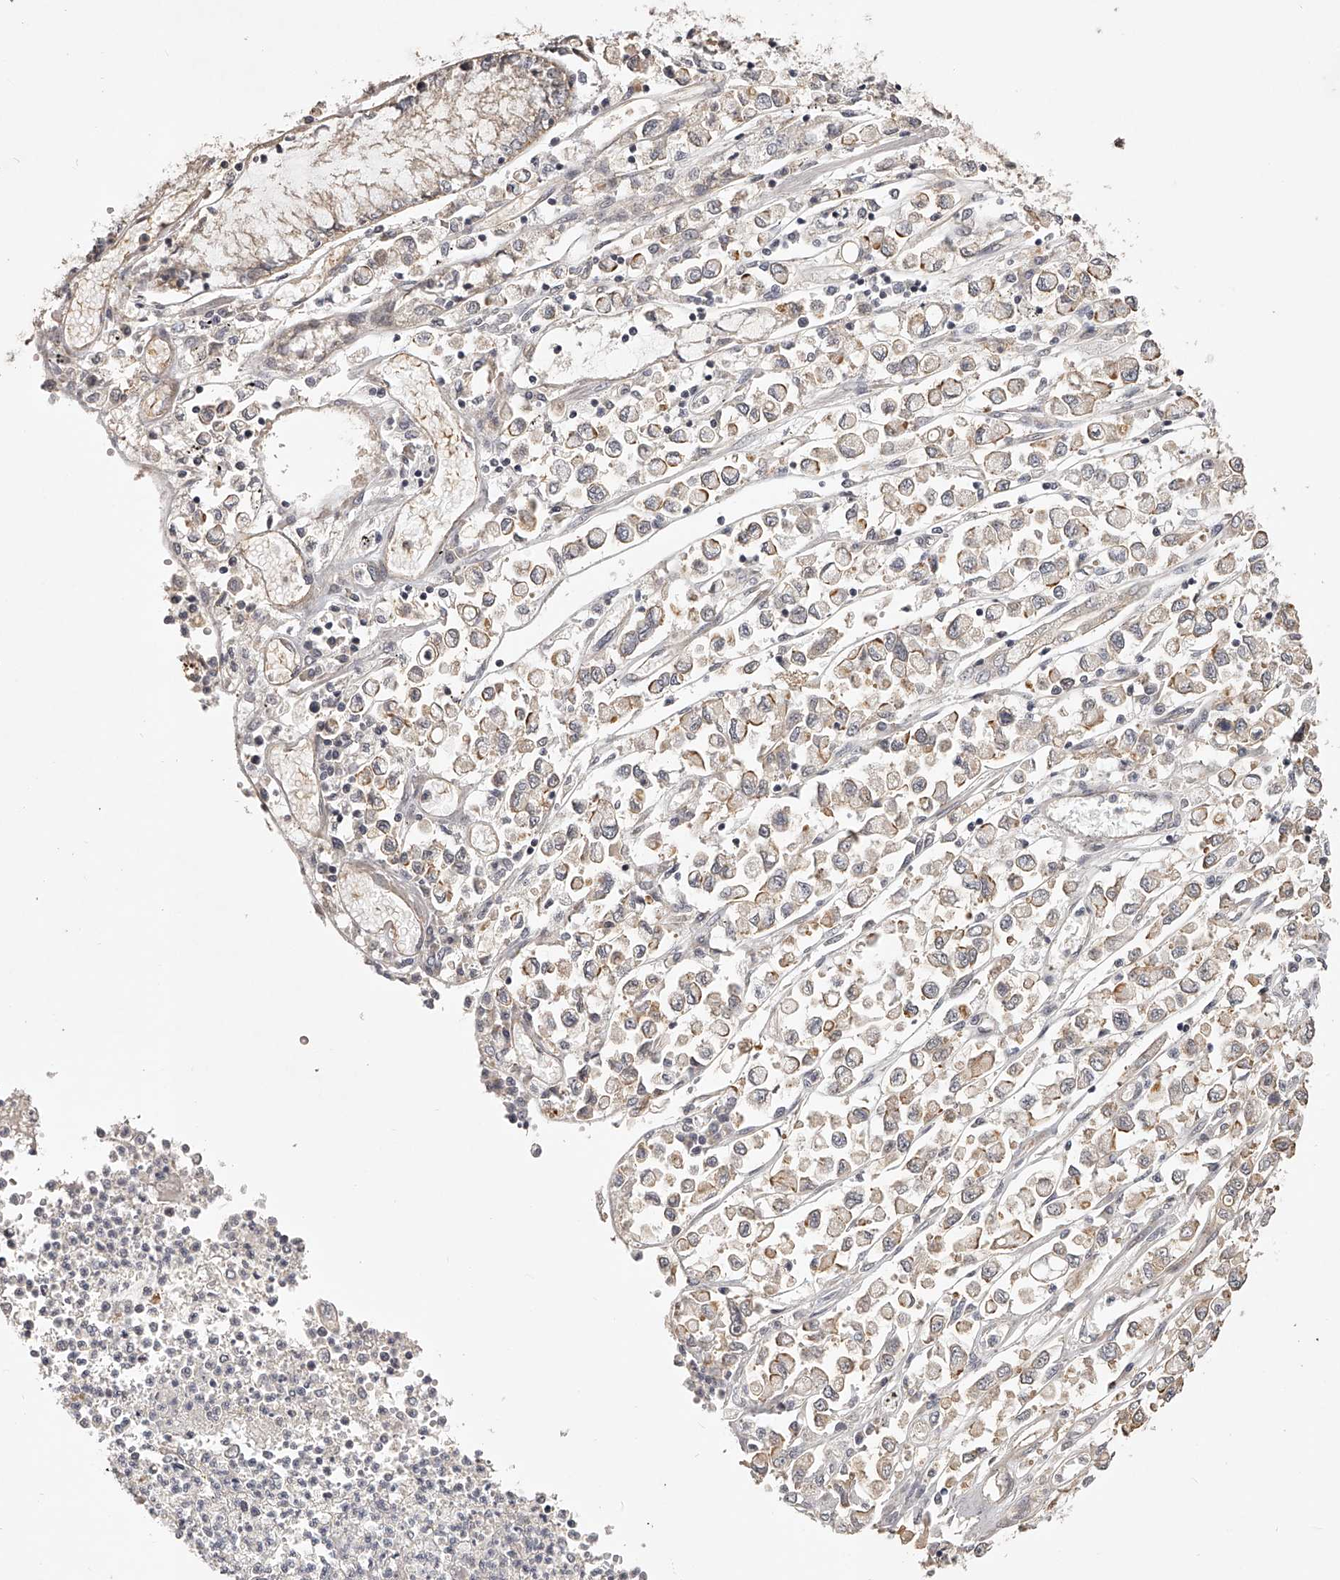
{"staining": {"intensity": "weak", "quantity": "25%-75%", "location": "cytoplasmic/membranous"}, "tissue": "stomach cancer", "cell_type": "Tumor cells", "image_type": "cancer", "snomed": [{"axis": "morphology", "description": "Adenocarcinoma, NOS"}, {"axis": "topography", "description": "Stomach"}], "caption": "A high-resolution image shows immunohistochemistry (IHC) staining of stomach cancer (adenocarcinoma), which exhibits weak cytoplasmic/membranous positivity in approximately 25%-75% of tumor cells.", "gene": "ZNF582", "patient": {"sex": "female", "age": 76}}